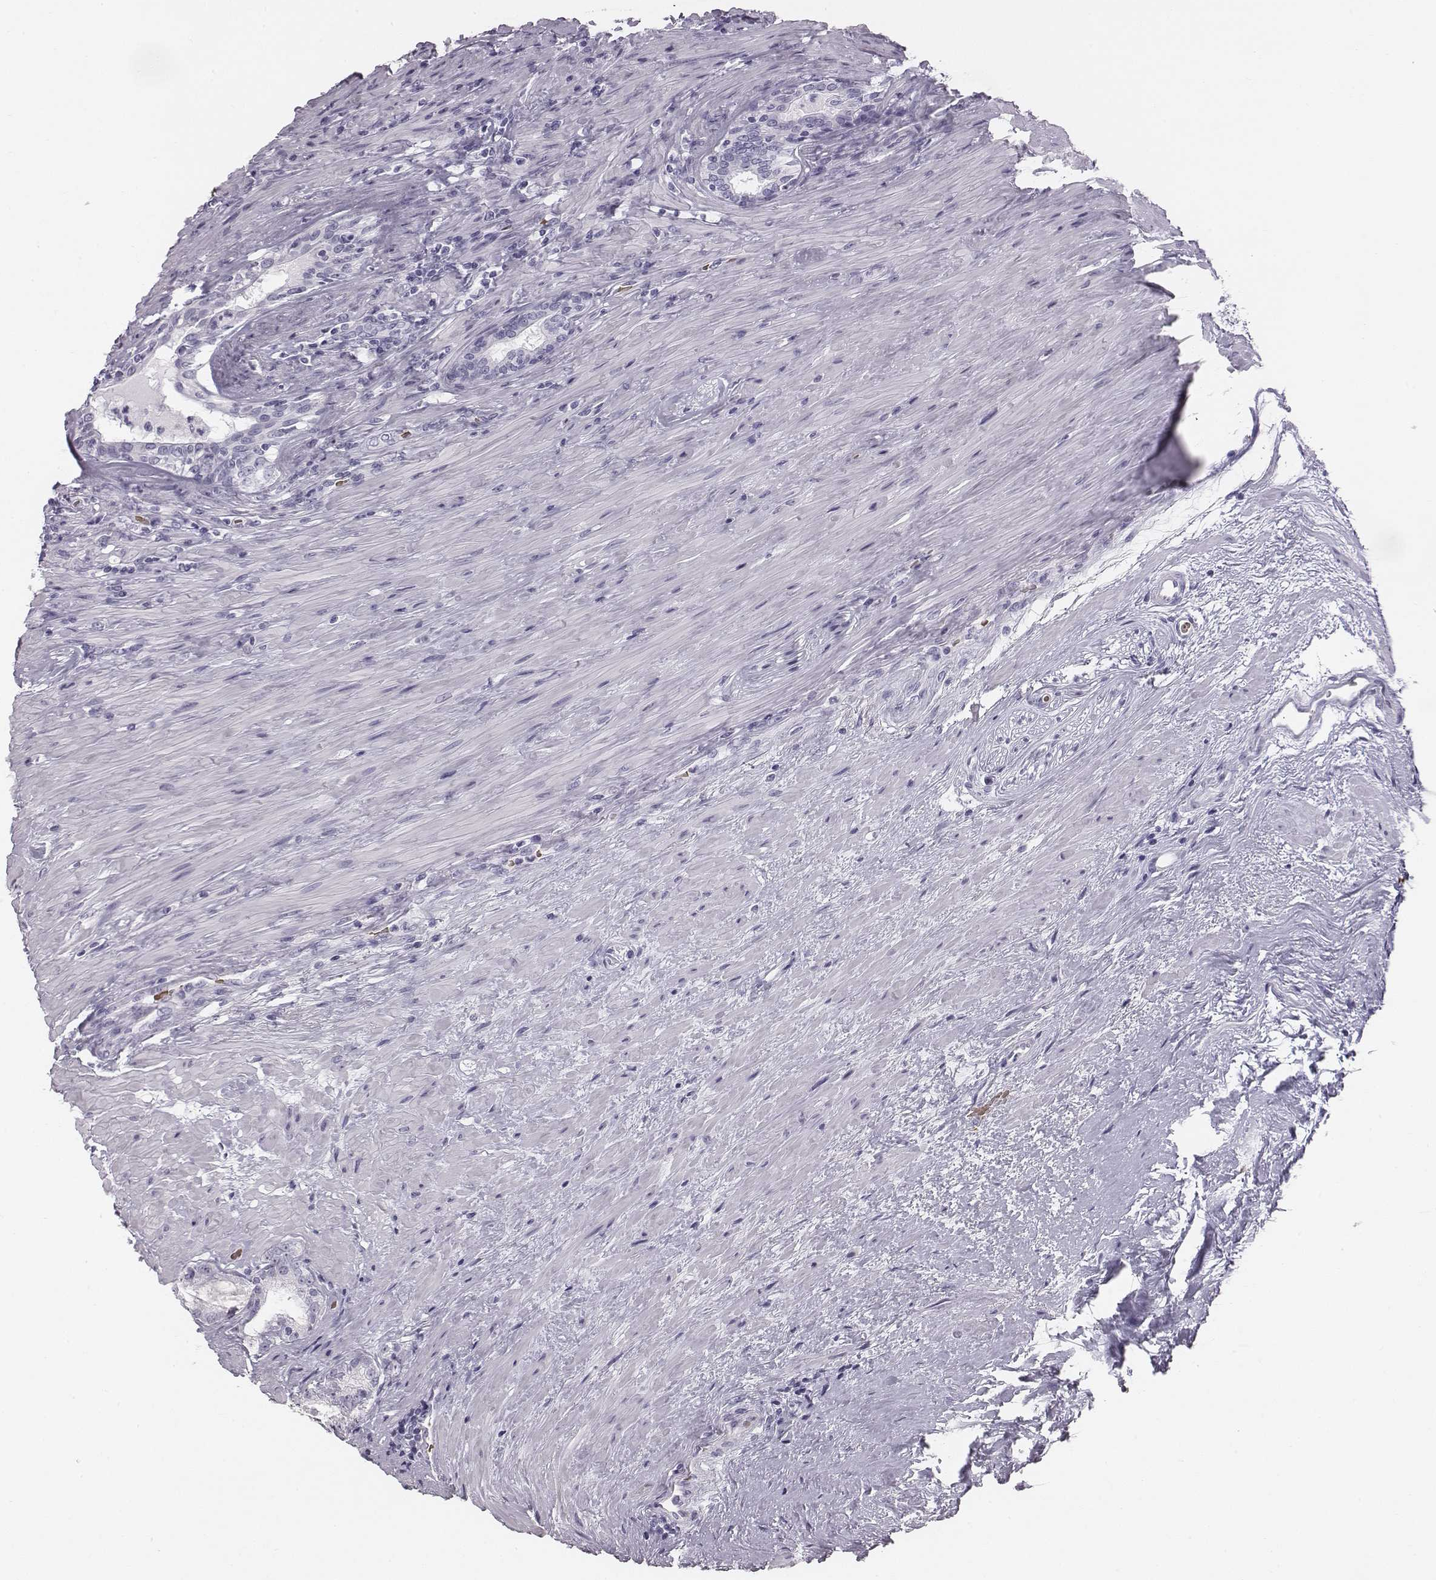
{"staining": {"intensity": "negative", "quantity": "none", "location": "none"}, "tissue": "prostate cancer", "cell_type": "Tumor cells", "image_type": "cancer", "snomed": [{"axis": "morphology", "description": "Adenocarcinoma, Low grade"}, {"axis": "topography", "description": "Prostate and seminal vesicle, NOS"}], "caption": "Tumor cells are negative for protein expression in human low-grade adenocarcinoma (prostate).", "gene": "HBZ", "patient": {"sex": "male", "age": 61}}